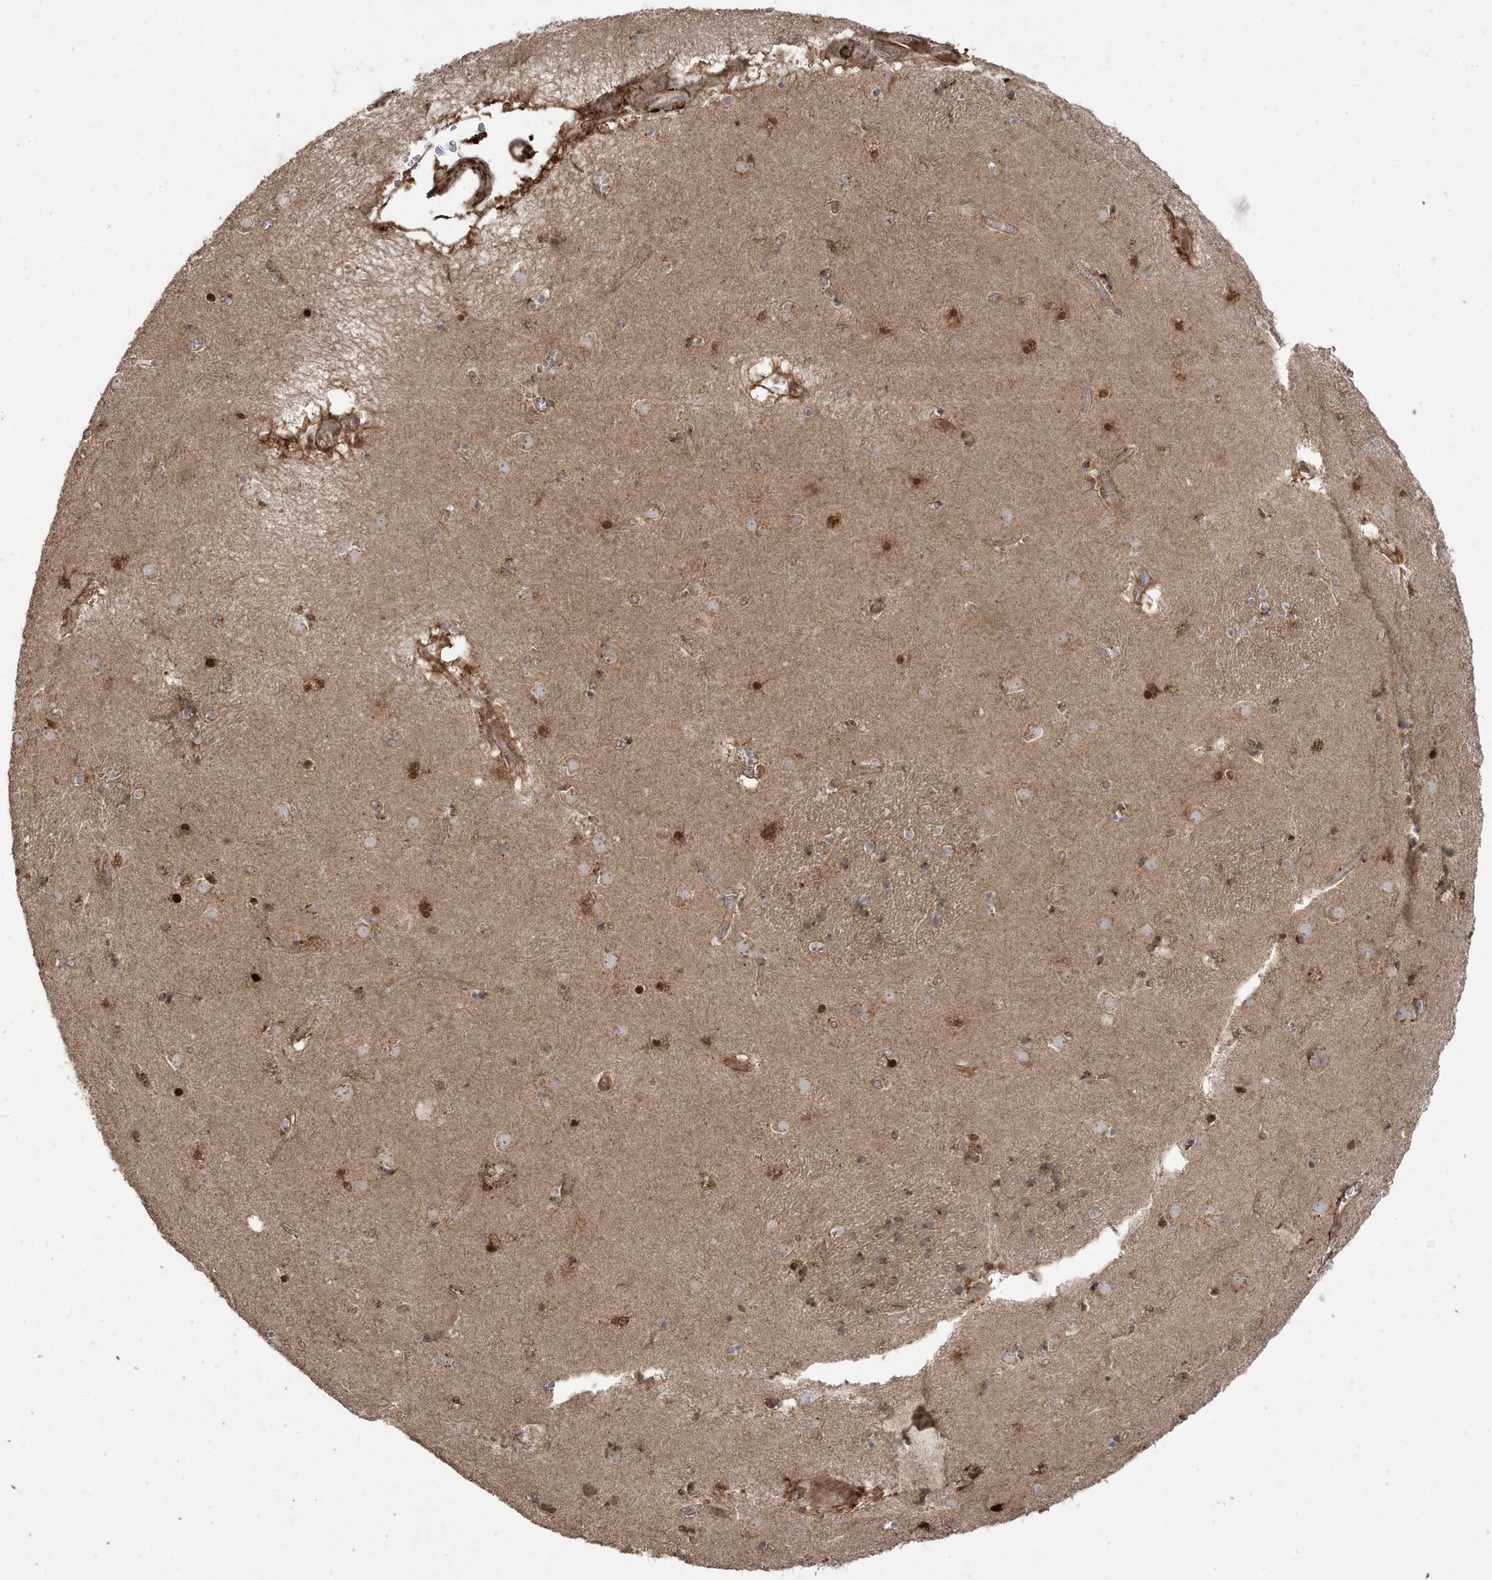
{"staining": {"intensity": "strong", "quantity": "25%-75%", "location": "cytoplasmic/membranous,nuclear"}, "tissue": "caudate", "cell_type": "Glial cells", "image_type": "normal", "snomed": [{"axis": "morphology", "description": "Normal tissue, NOS"}, {"axis": "topography", "description": "Lateral ventricle wall"}], "caption": "Protein expression analysis of unremarkable human caudate reveals strong cytoplasmic/membranous,nuclear positivity in about 25%-75% of glial cells. (Brightfield microscopy of DAB IHC at high magnification).", "gene": "CETN3", "patient": {"sex": "male", "age": 70}}